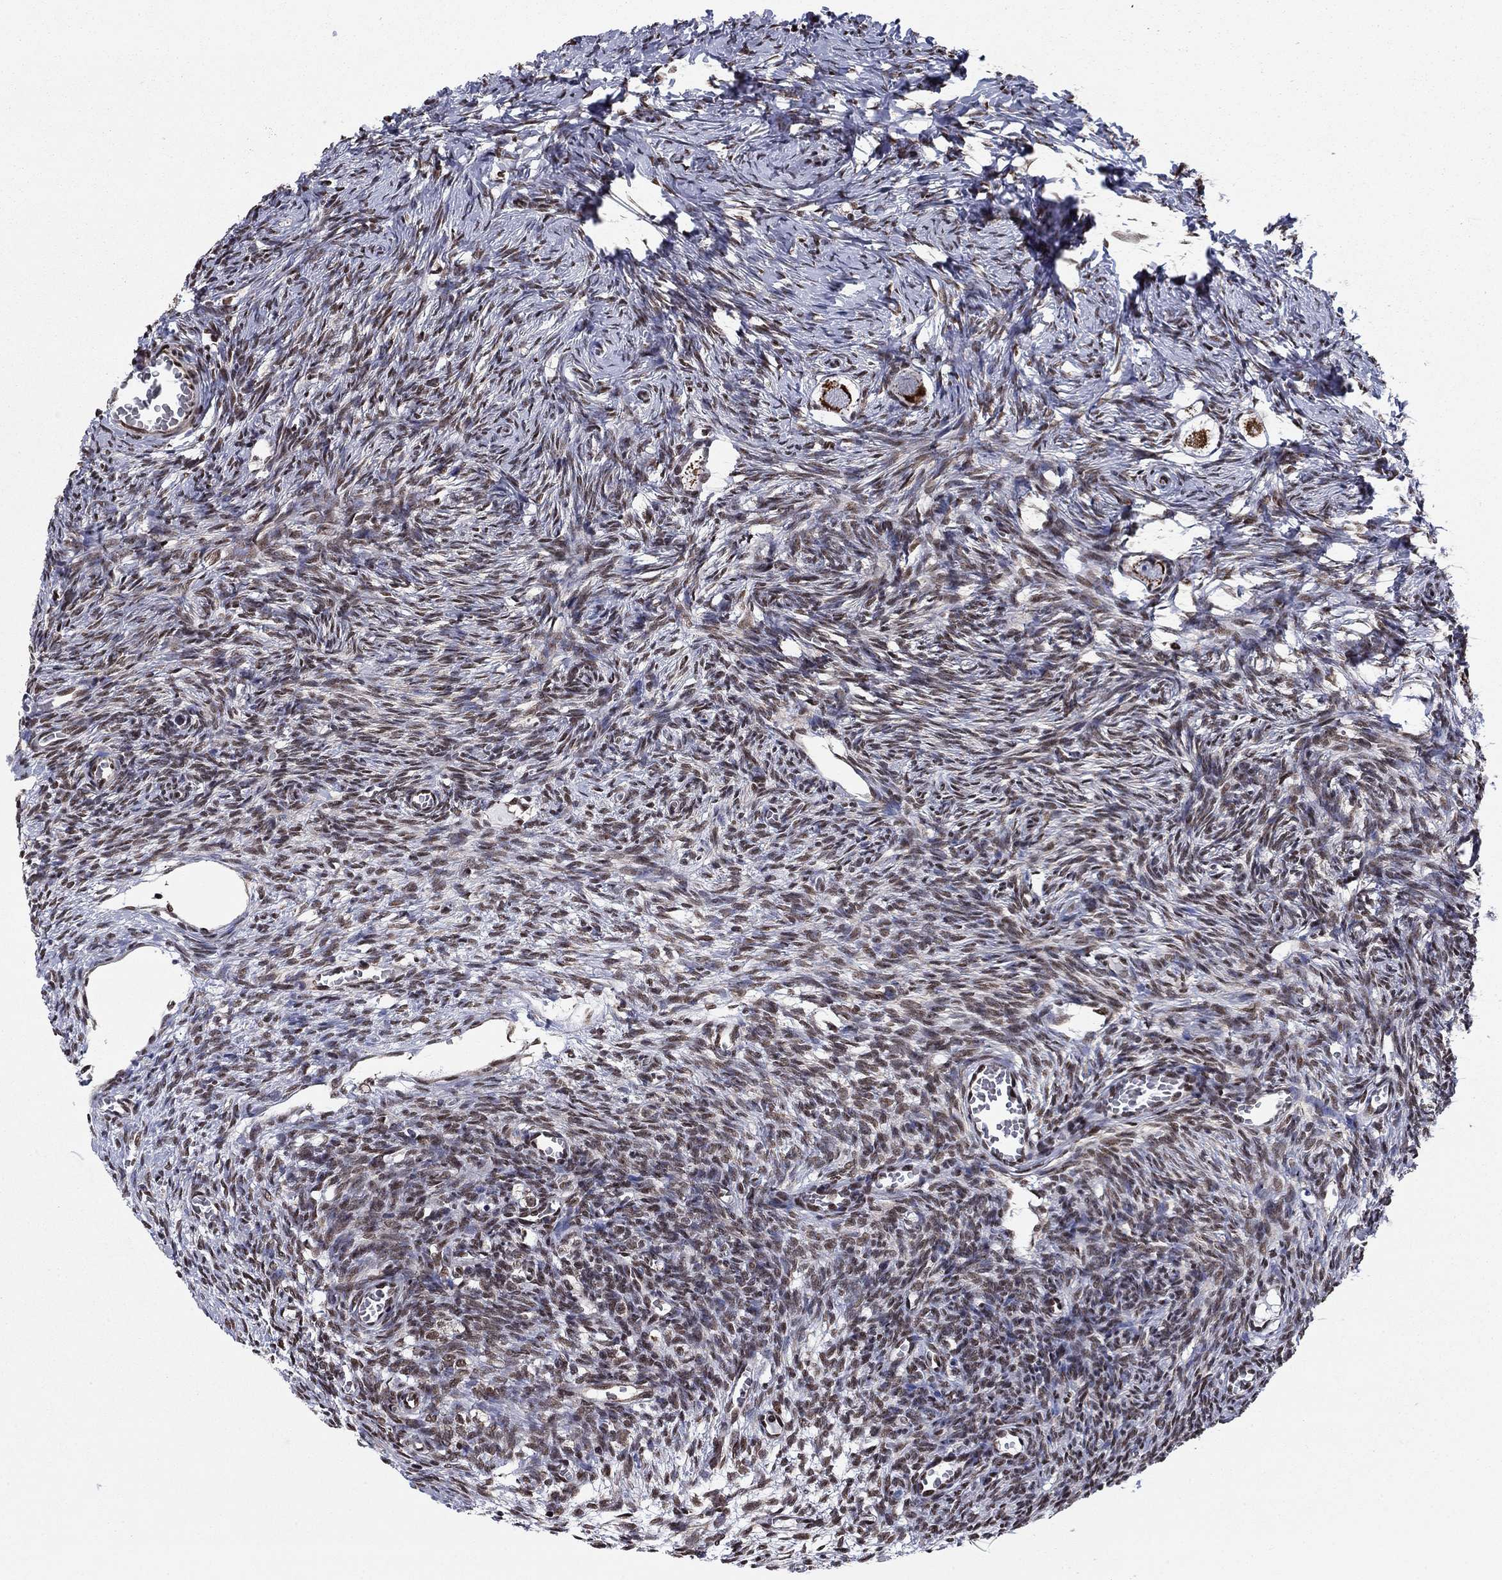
{"staining": {"intensity": "strong", "quantity": "<25%", "location": "cytoplasmic/membranous"}, "tissue": "ovary", "cell_type": "Follicle cells", "image_type": "normal", "snomed": [{"axis": "morphology", "description": "Normal tissue, NOS"}, {"axis": "topography", "description": "Ovary"}], "caption": "Protein analysis of benign ovary reveals strong cytoplasmic/membranous positivity in approximately <25% of follicle cells. (DAB = brown stain, brightfield microscopy at high magnification).", "gene": "N4BP2", "patient": {"sex": "female", "age": 27}}